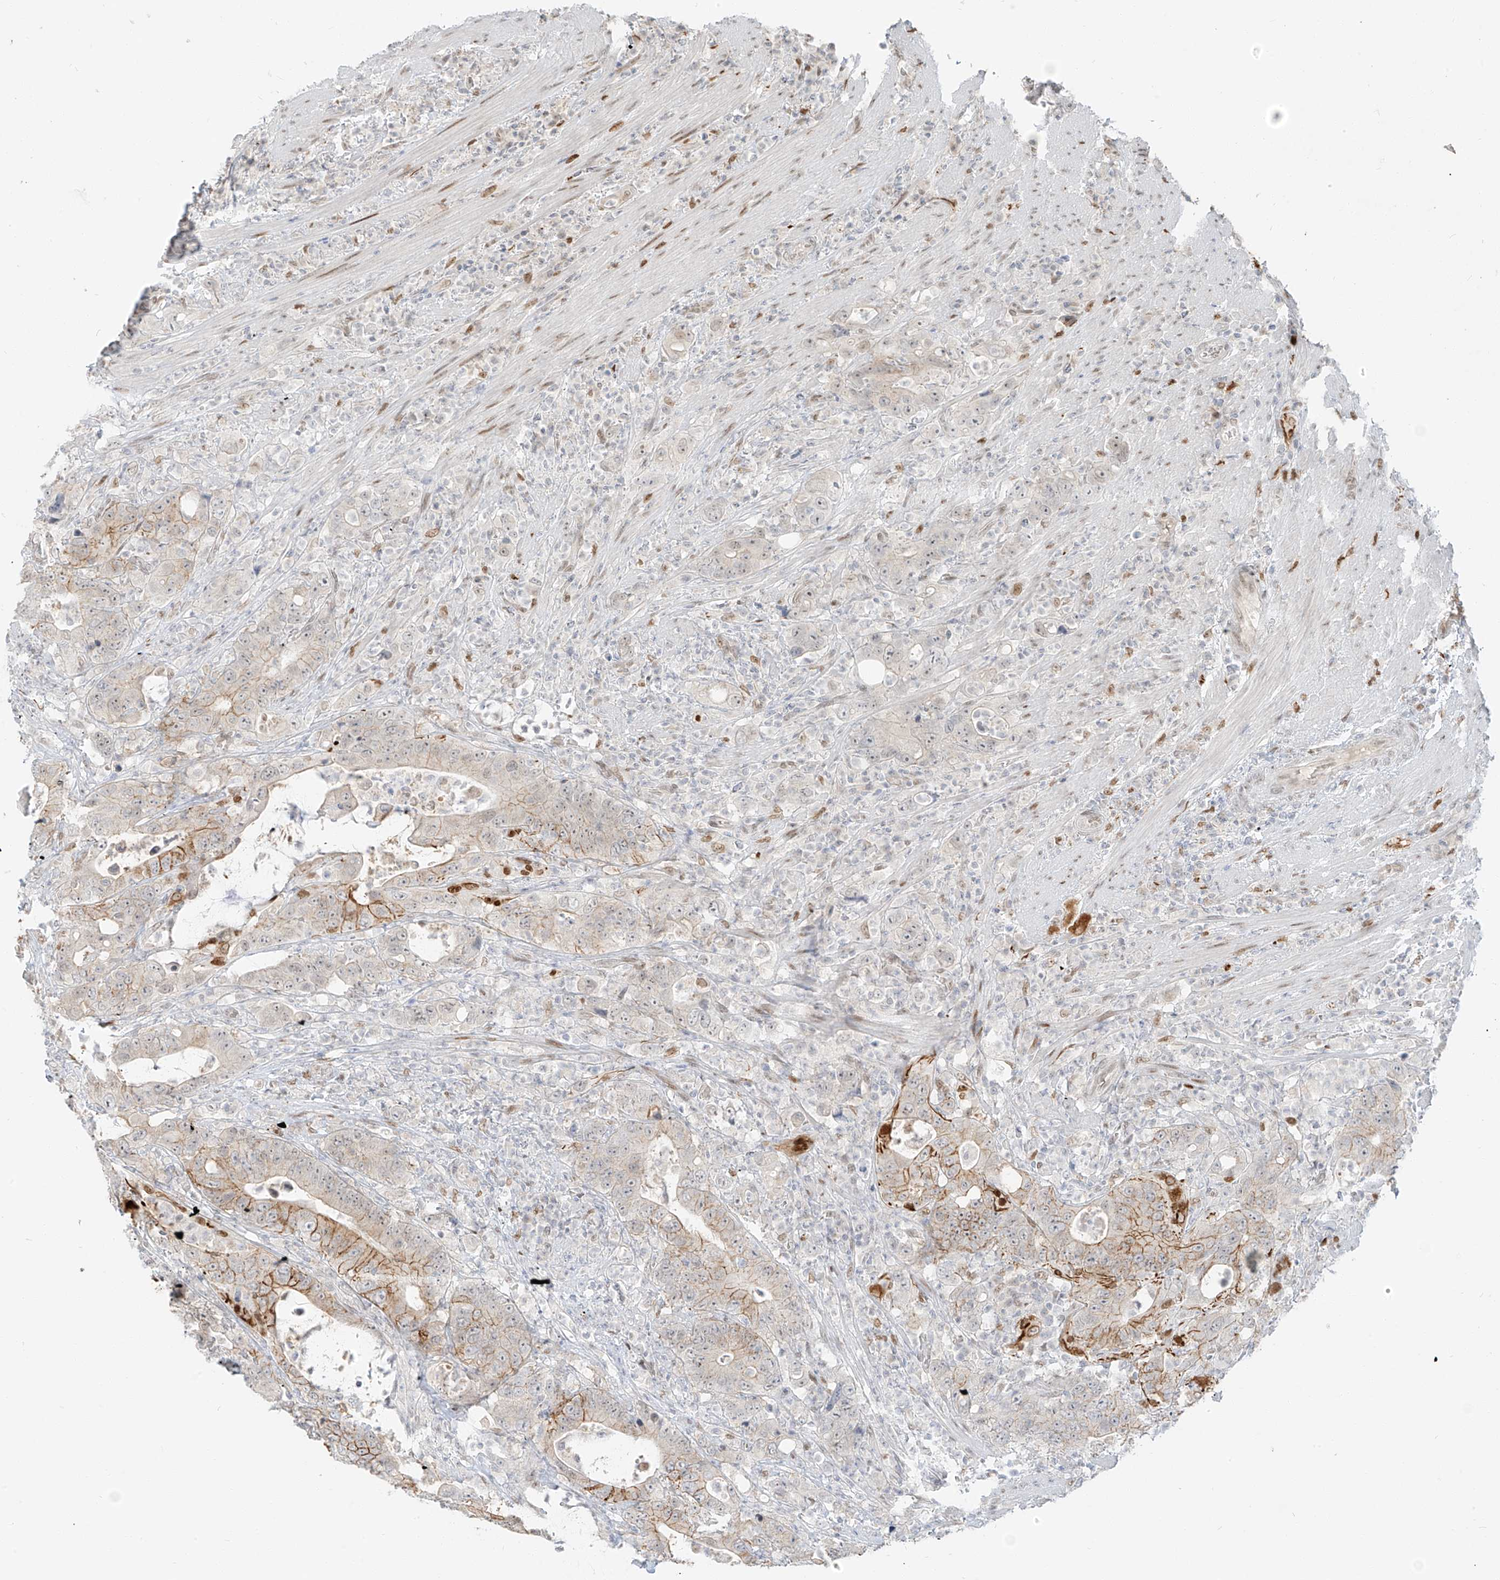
{"staining": {"intensity": "moderate", "quantity": "<25%", "location": "cytoplasmic/membranous"}, "tissue": "colorectal cancer", "cell_type": "Tumor cells", "image_type": "cancer", "snomed": [{"axis": "morphology", "description": "Adenocarcinoma, NOS"}, {"axis": "topography", "description": "Colon"}], "caption": "Immunohistochemical staining of human colorectal cancer demonstrates low levels of moderate cytoplasmic/membranous protein positivity in about <25% of tumor cells. Ihc stains the protein of interest in brown and the nuclei are stained blue.", "gene": "ZNF774", "patient": {"sex": "female", "age": 75}}